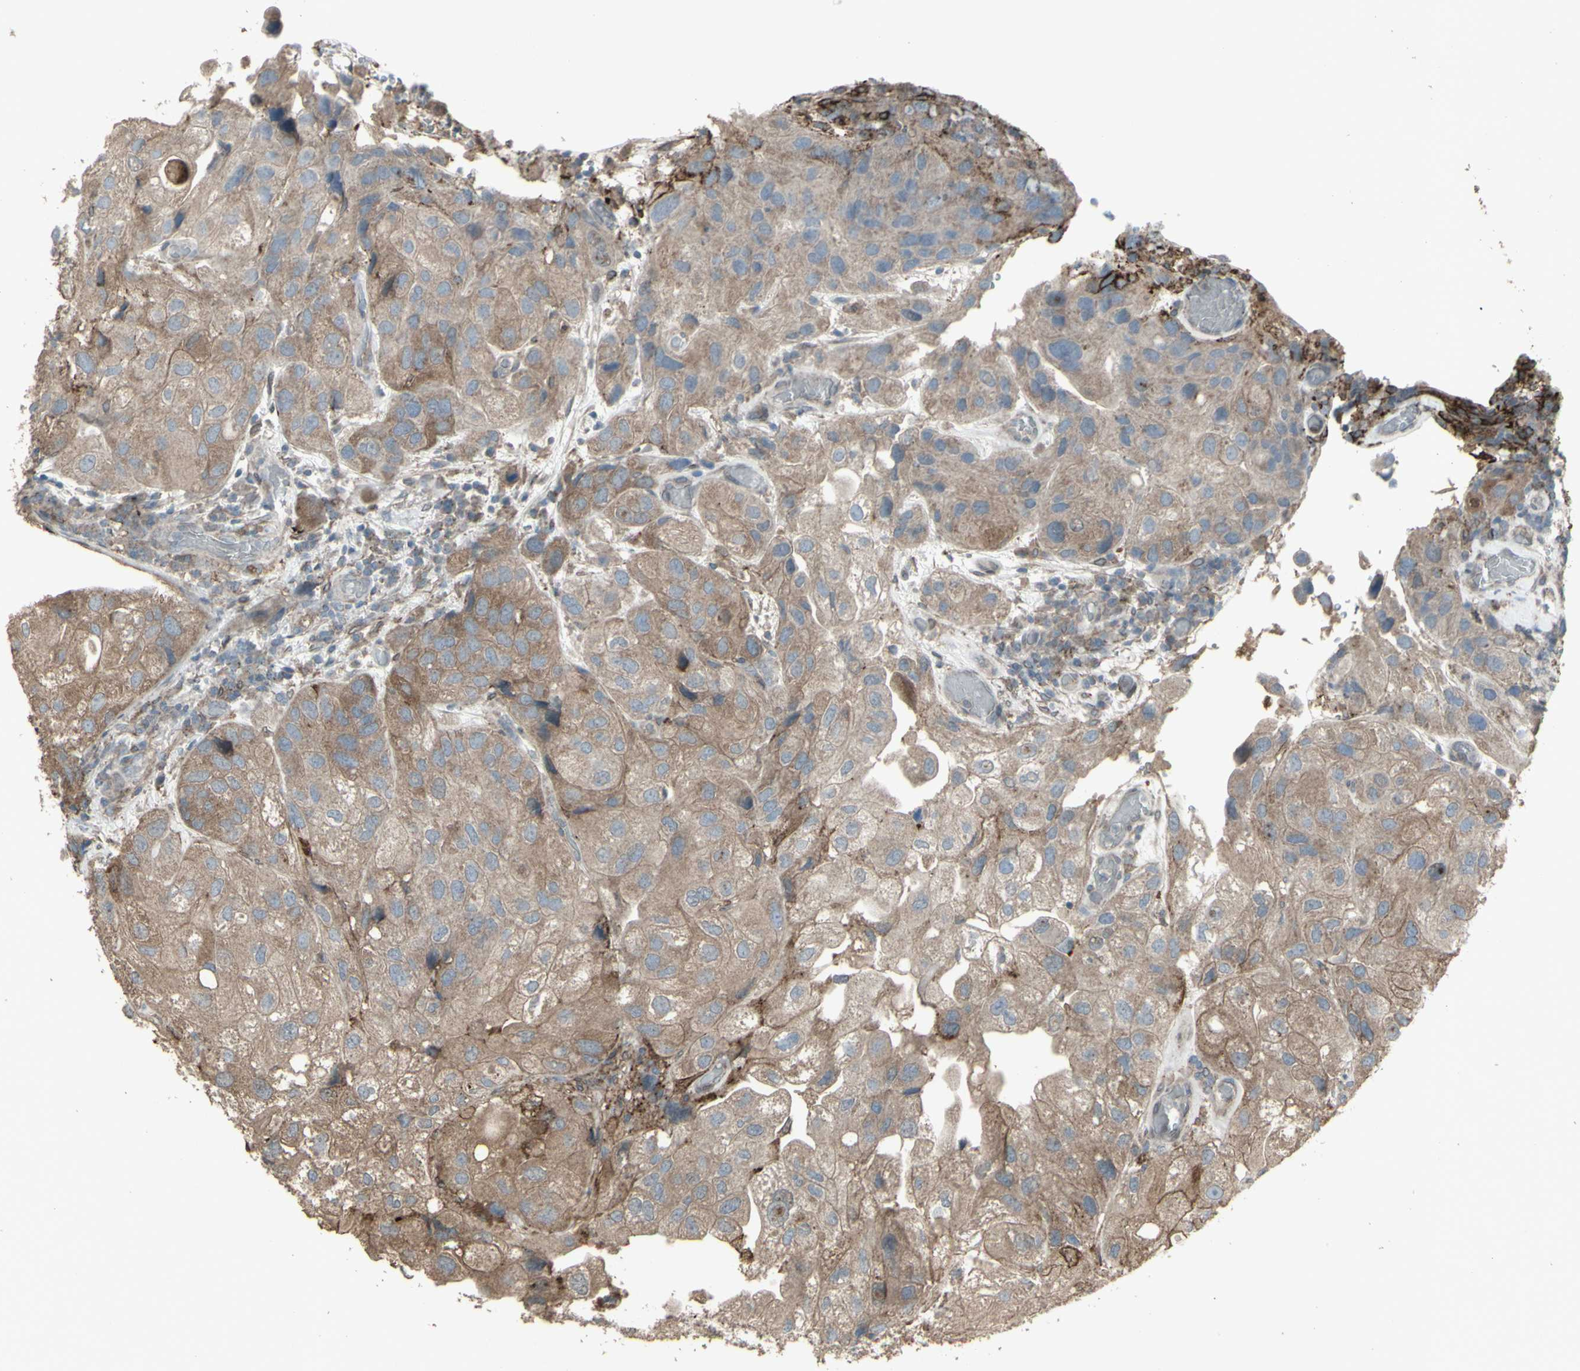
{"staining": {"intensity": "moderate", "quantity": ">75%", "location": "cytoplasmic/membranous"}, "tissue": "urothelial cancer", "cell_type": "Tumor cells", "image_type": "cancer", "snomed": [{"axis": "morphology", "description": "Urothelial carcinoma, High grade"}, {"axis": "topography", "description": "Urinary bladder"}], "caption": "A photomicrograph of human high-grade urothelial carcinoma stained for a protein demonstrates moderate cytoplasmic/membranous brown staining in tumor cells. (Stains: DAB (3,3'-diaminobenzidine) in brown, nuclei in blue, Microscopy: brightfield microscopy at high magnification).", "gene": "SMO", "patient": {"sex": "female", "age": 64}}